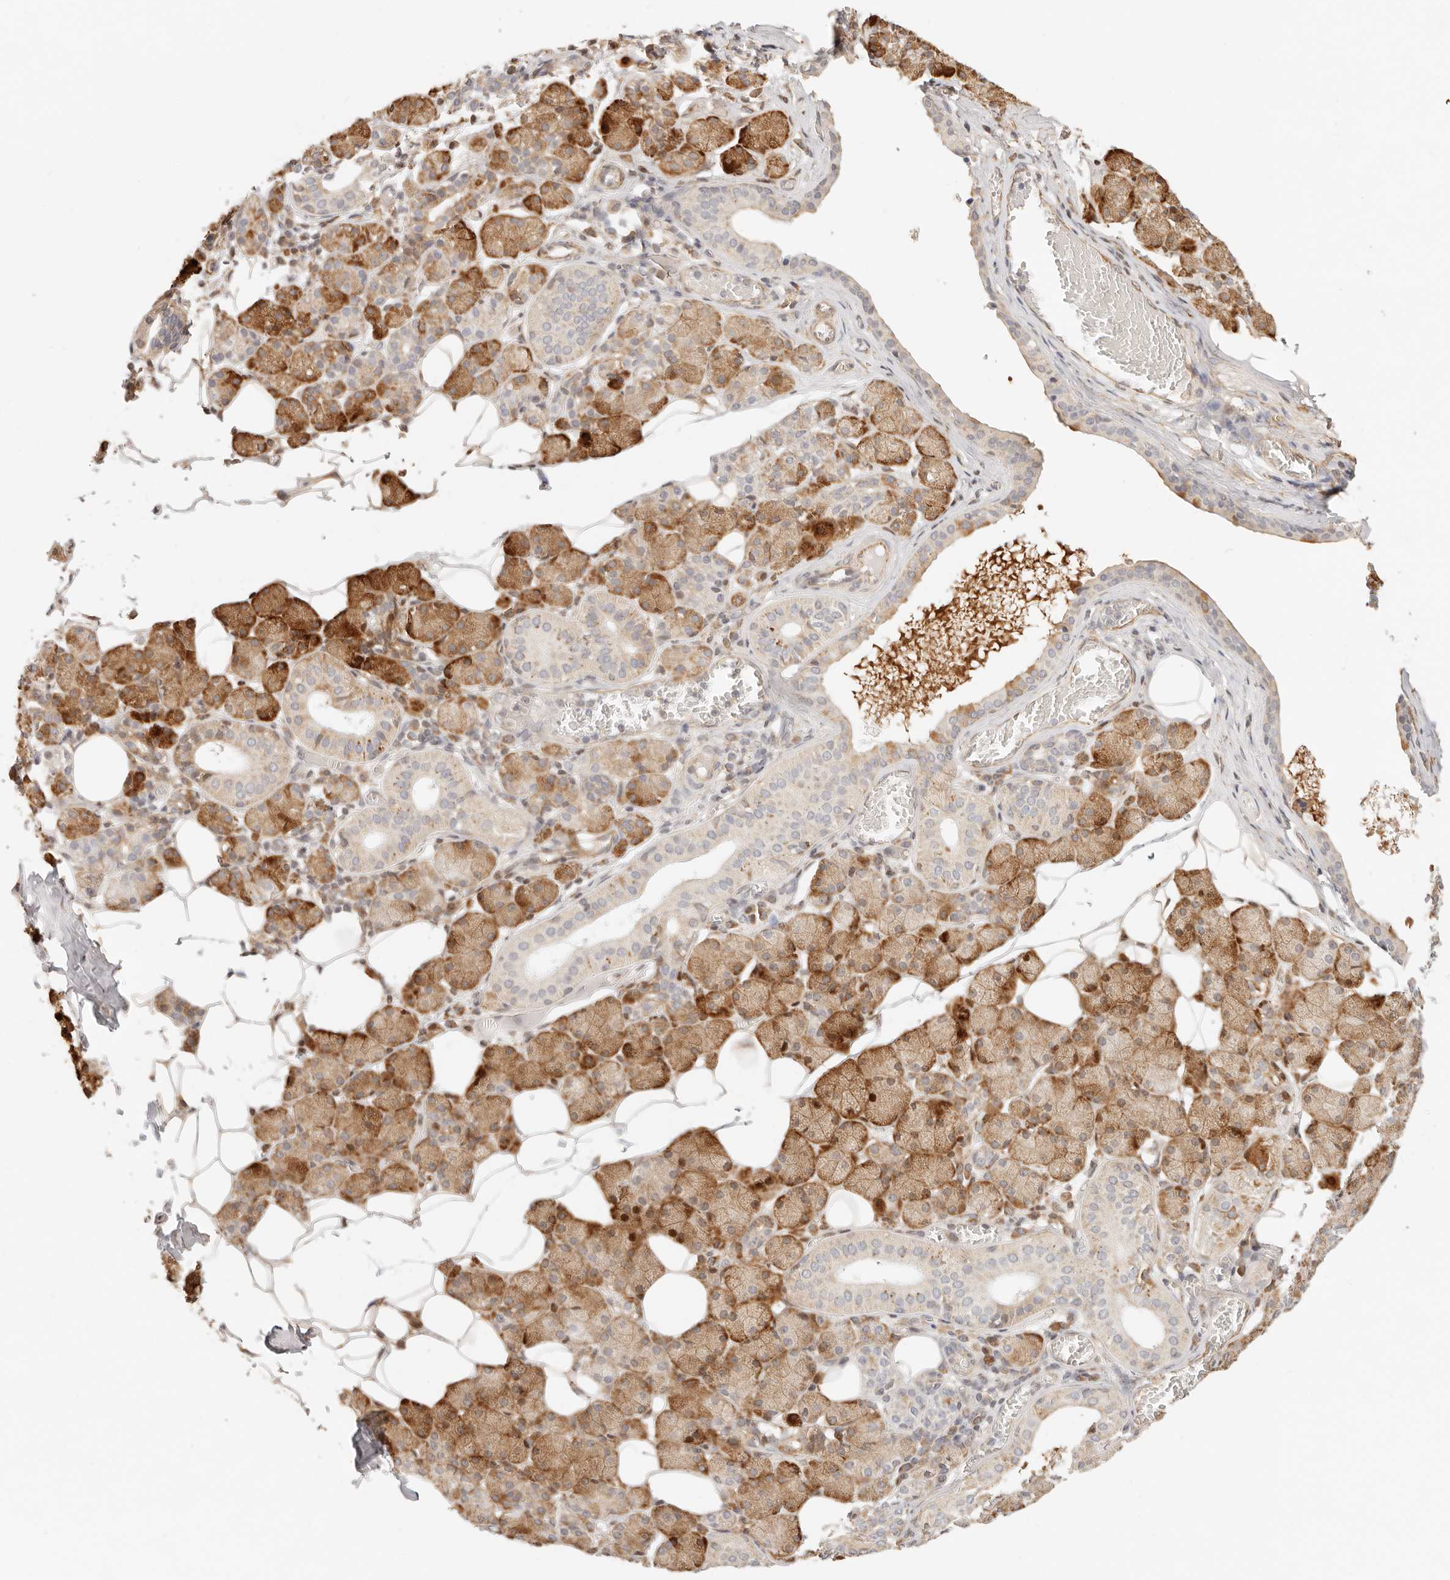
{"staining": {"intensity": "strong", "quantity": "25%-75%", "location": "cytoplasmic/membranous"}, "tissue": "salivary gland", "cell_type": "Glandular cells", "image_type": "normal", "snomed": [{"axis": "morphology", "description": "Normal tissue, NOS"}, {"axis": "topography", "description": "Salivary gland"}], "caption": "The image reveals immunohistochemical staining of normal salivary gland. There is strong cytoplasmic/membranous positivity is present in approximately 25%-75% of glandular cells. The protein is shown in brown color, while the nuclei are stained blue.", "gene": "ZC3H11A", "patient": {"sex": "female", "age": 33}}